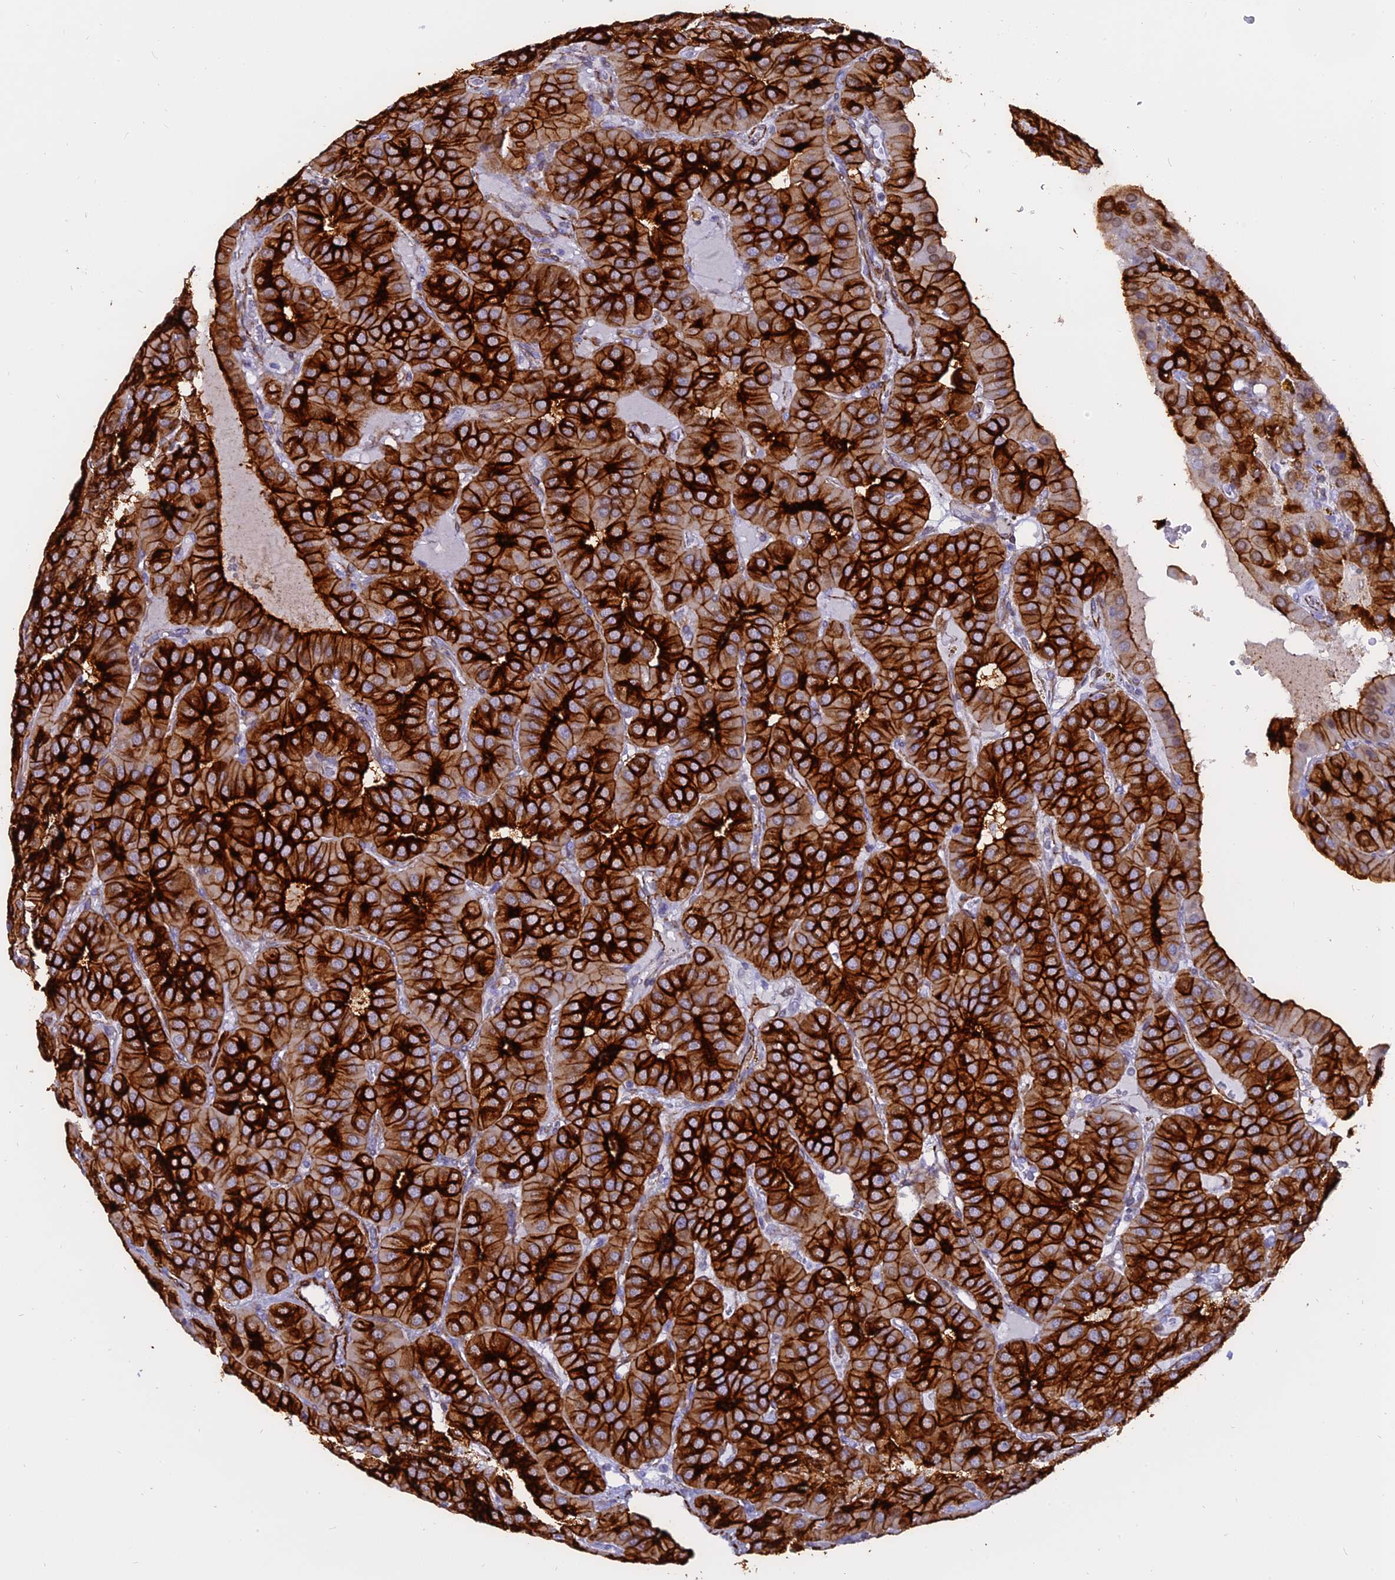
{"staining": {"intensity": "strong", "quantity": ">75%", "location": "cytoplasmic/membranous"}, "tissue": "parathyroid gland", "cell_type": "Glandular cells", "image_type": "normal", "snomed": [{"axis": "morphology", "description": "Normal tissue, NOS"}, {"axis": "morphology", "description": "Adenoma, NOS"}, {"axis": "topography", "description": "Parathyroid gland"}], "caption": "Protein expression analysis of benign parathyroid gland exhibits strong cytoplasmic/membranous staining in approximately >75% of glandular cells. (Stains: DAB in brown, nuclei in blue, Microscopy: brightfield microscopy at high magnification).", "gene": "CENPV", "patient": {"sex": "female", "age": 86}}